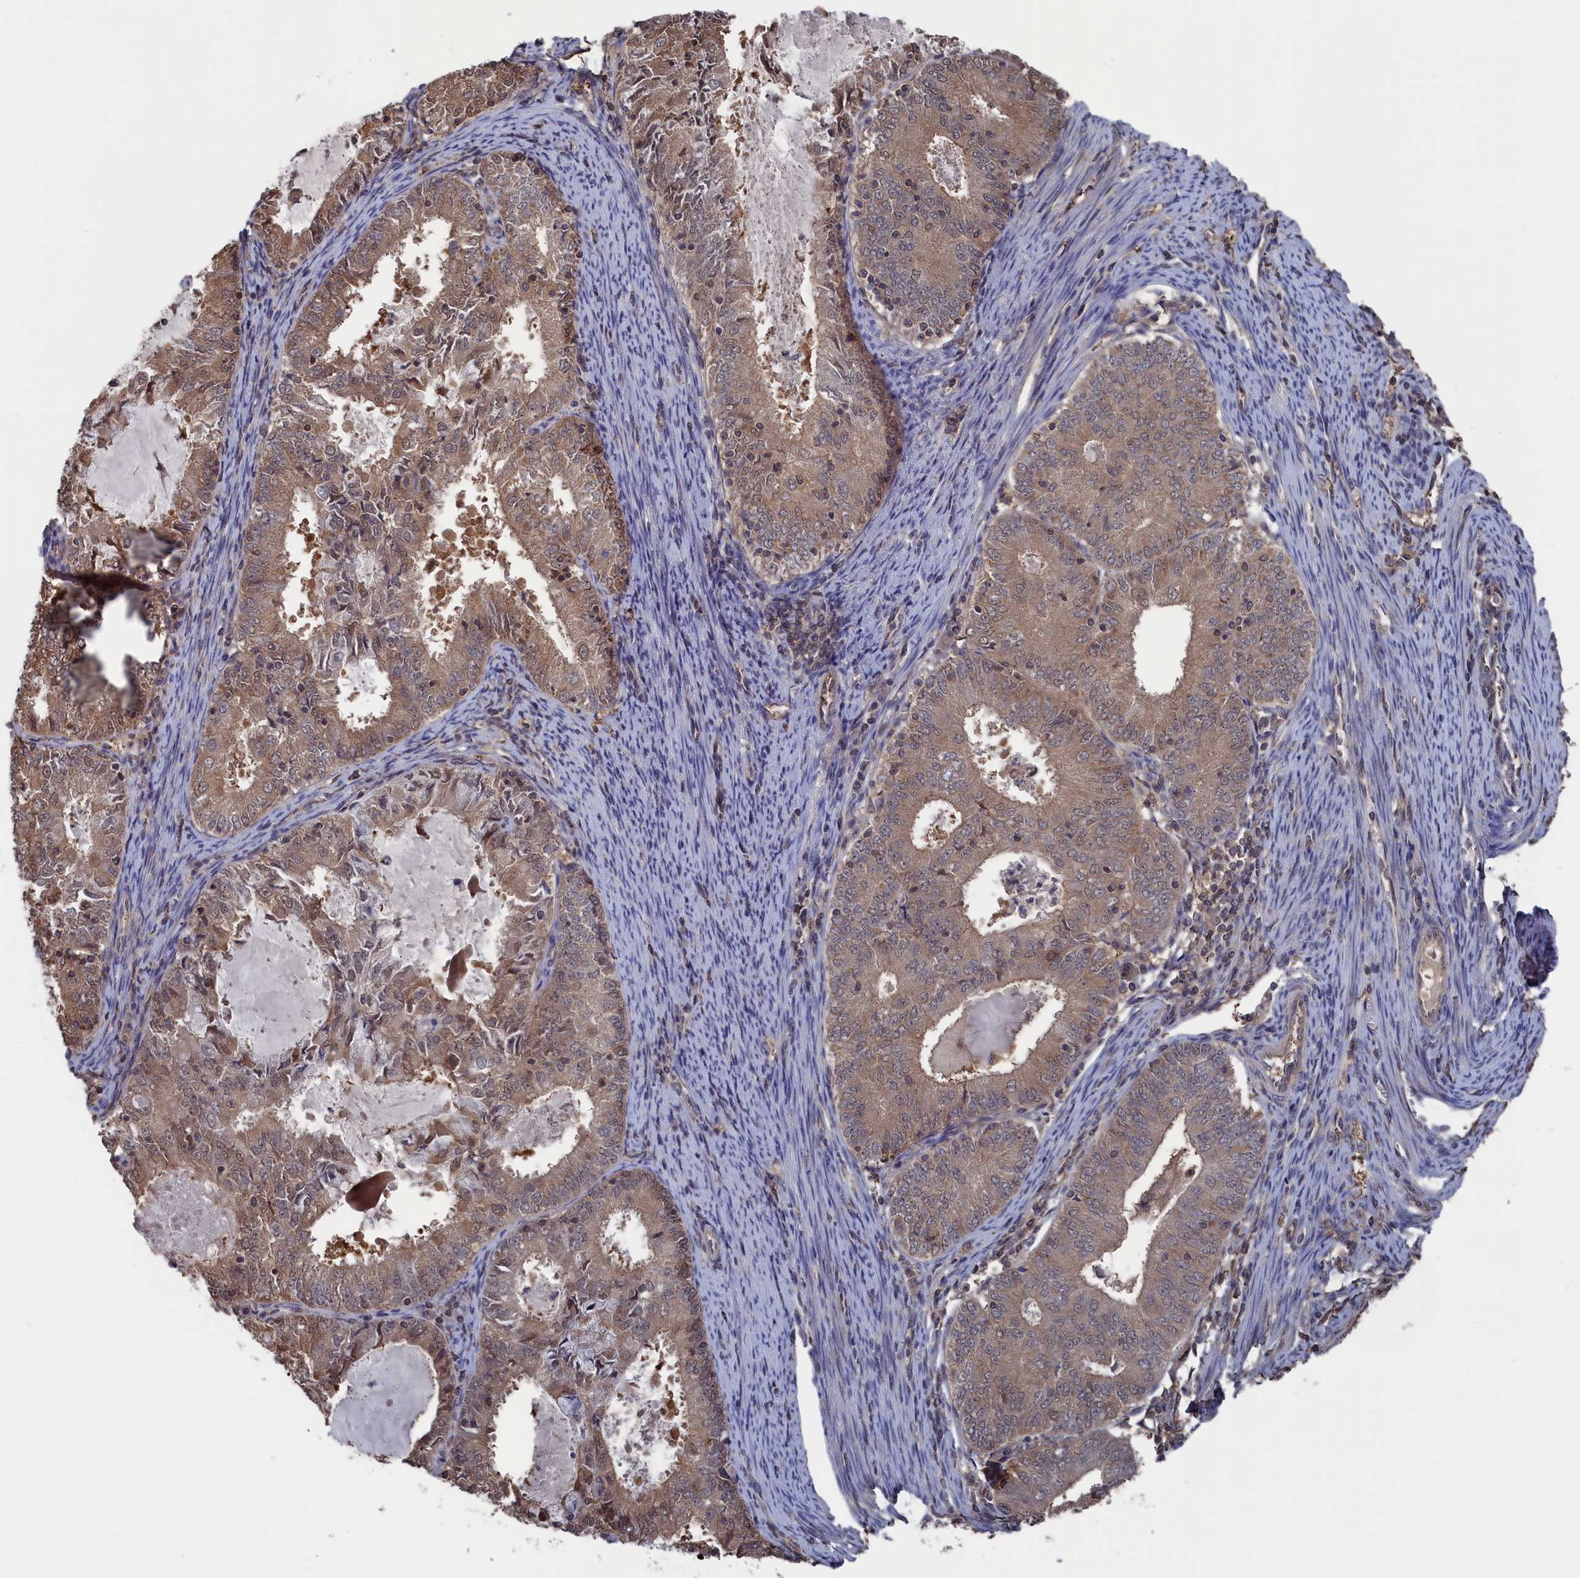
{"staining": {"intensity": "moderate", "quantity": ">75%", "location": "cytoplasmic/membranous"}, "tissue": "endometrial cancer", "cell_type": "Tumor cells", "image_type": "cancer", "snomed": [{"axis": "morphology", "description": "Adenocarcinoma, NOS"}, {"axis": "topography", "description": "Endometrium"}], "caption": "Immunohistochemistry (DAB (3,3'-diaminobenzidine)) staining of human adenocarcinoma (endometrial) demonstrates moderate cytoplasmic/membranous protein expression in about >75% of tumor cells. (brown staining indicates protein expression, while blue staining denotes nuclei).", "gene": "NUTF2", "patient": {"sex": "female", "age": 57}}